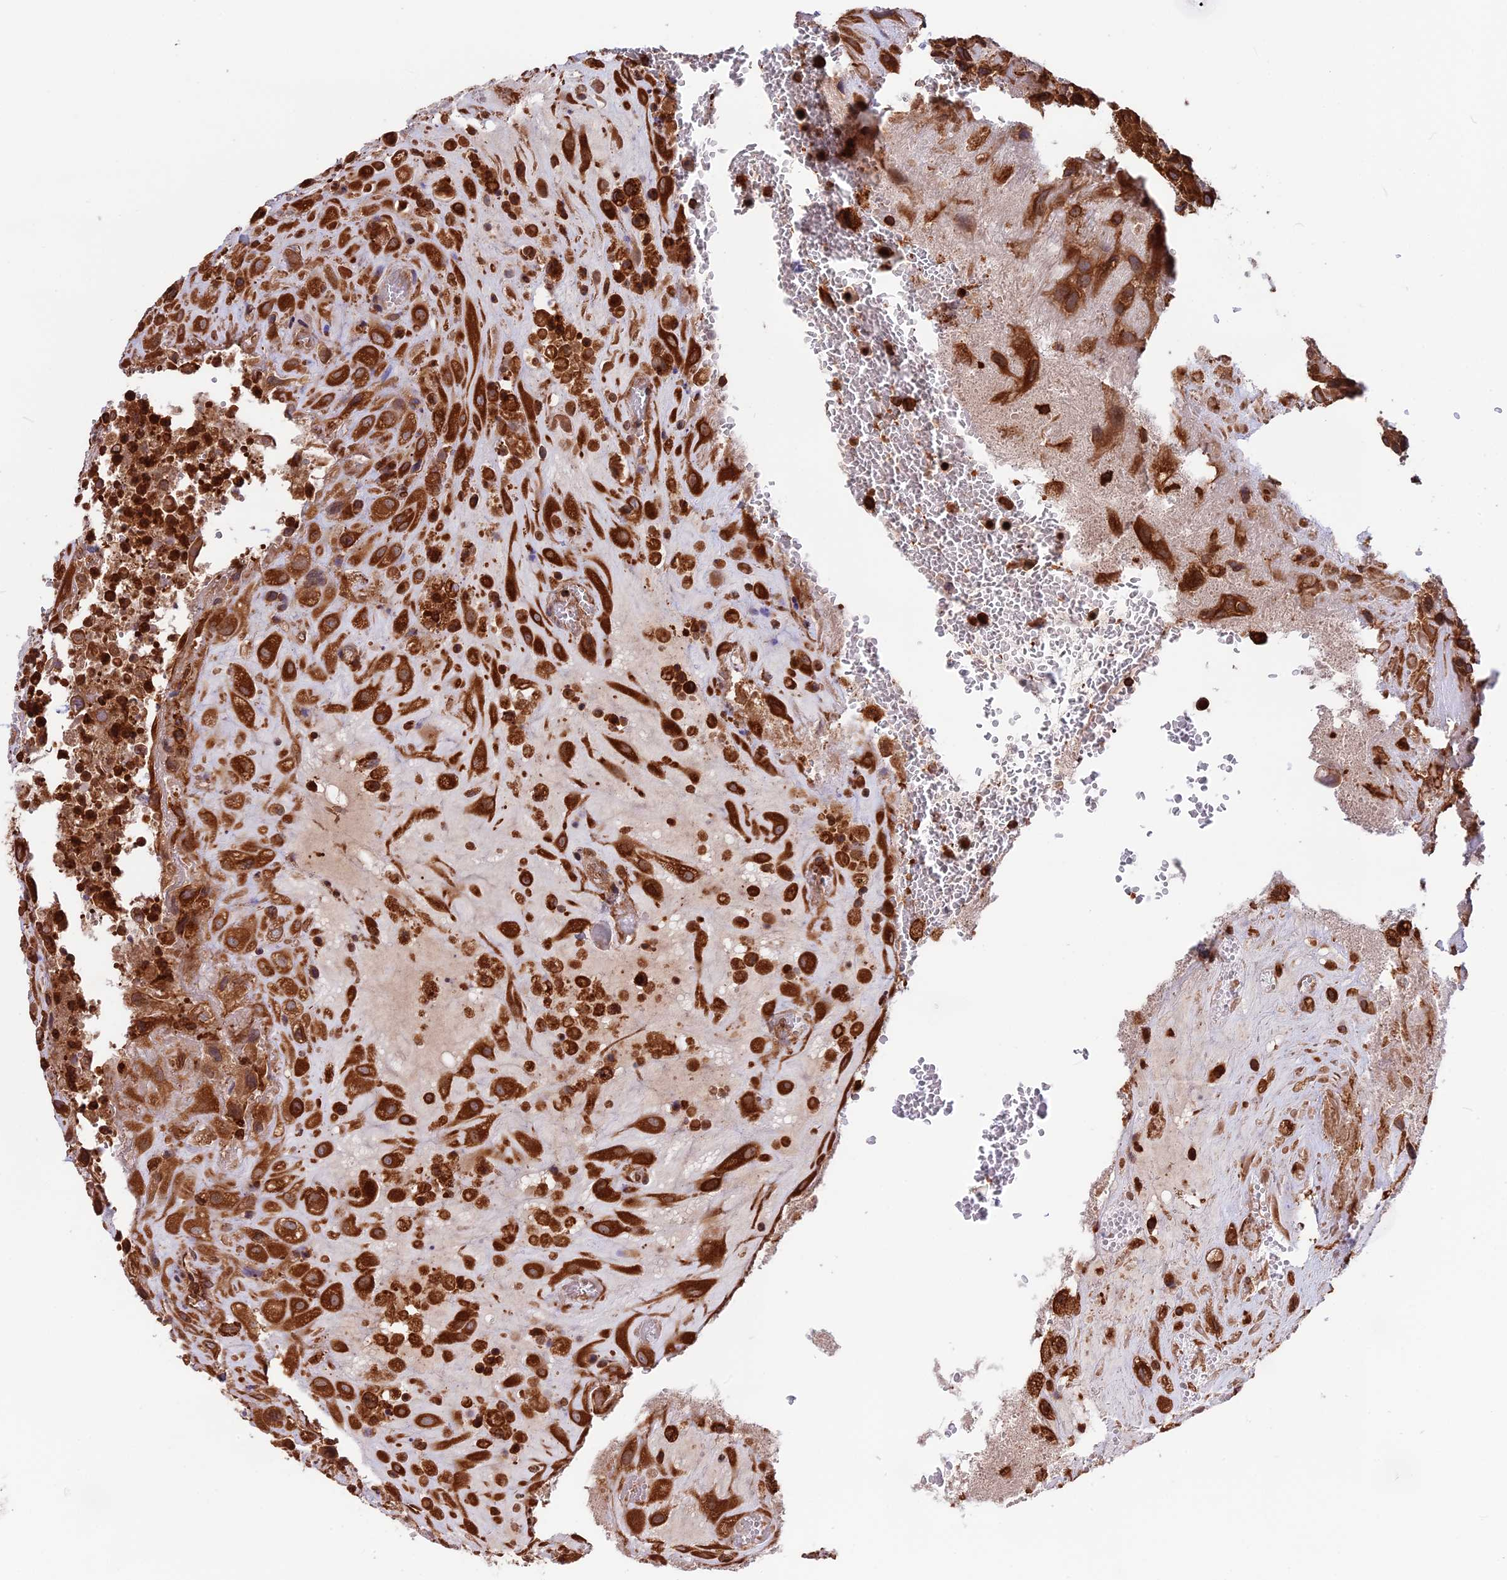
{"staining": {"intensity": "strong", "quantity": ">75%", "location": "cytoplasmic/membranous"}, "tissue": "placenta", "cell_type": "Decidual cells", "image_type": "normal", "snomed": [{"axis": "morphology", "description": "Normal tissue, NOS"}, {"axis": "topography", "description": "Placenta"}], "caption": "This histopathology image exhibits immunohistochemistry (IHC) staining of unremarkable placenta, with high strong cytoplasmic/membranous expression in about >75% of decidual cells.", "gene": "WDR1", "patient": {"sex": "female", "age": 35}}